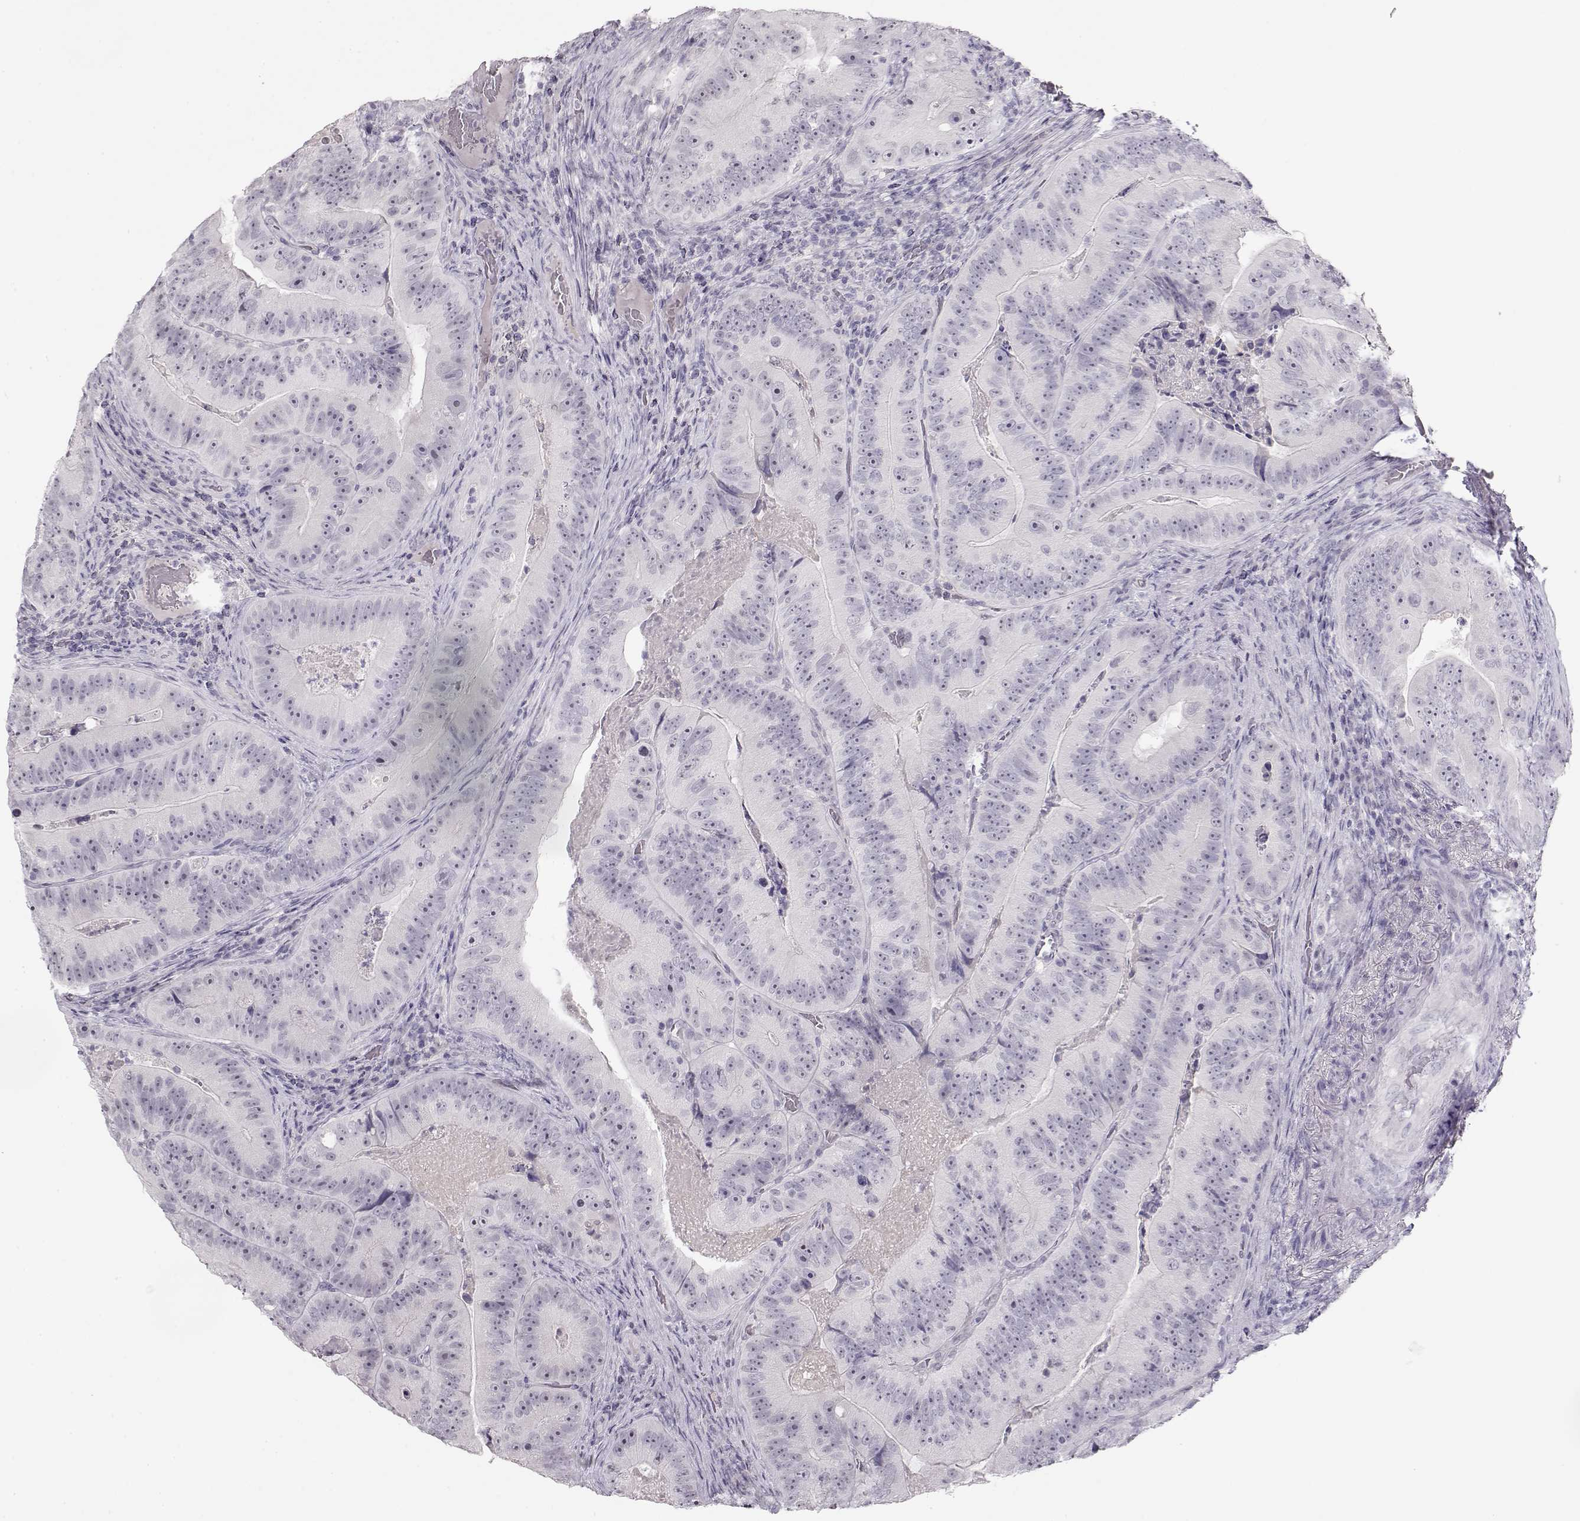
{"staining": {"intensity": "negative", "quantity": "none", "location": "none"}, "tissue": "colorectal cancer", "cell_type": "Tumor cells", "image_type": "cancer", "snomed": [{"axis": "morphology", "description": "Adenocarcinoma, NOS"}, {"axis": "topography", "description": "Colon"}], "caption": "Colorectal cancer was stained to show a protein in brown. There is no significant staining in tumor cells.", "gene": "IMPG1", "patient": {"sex": "female", "age": 86}}